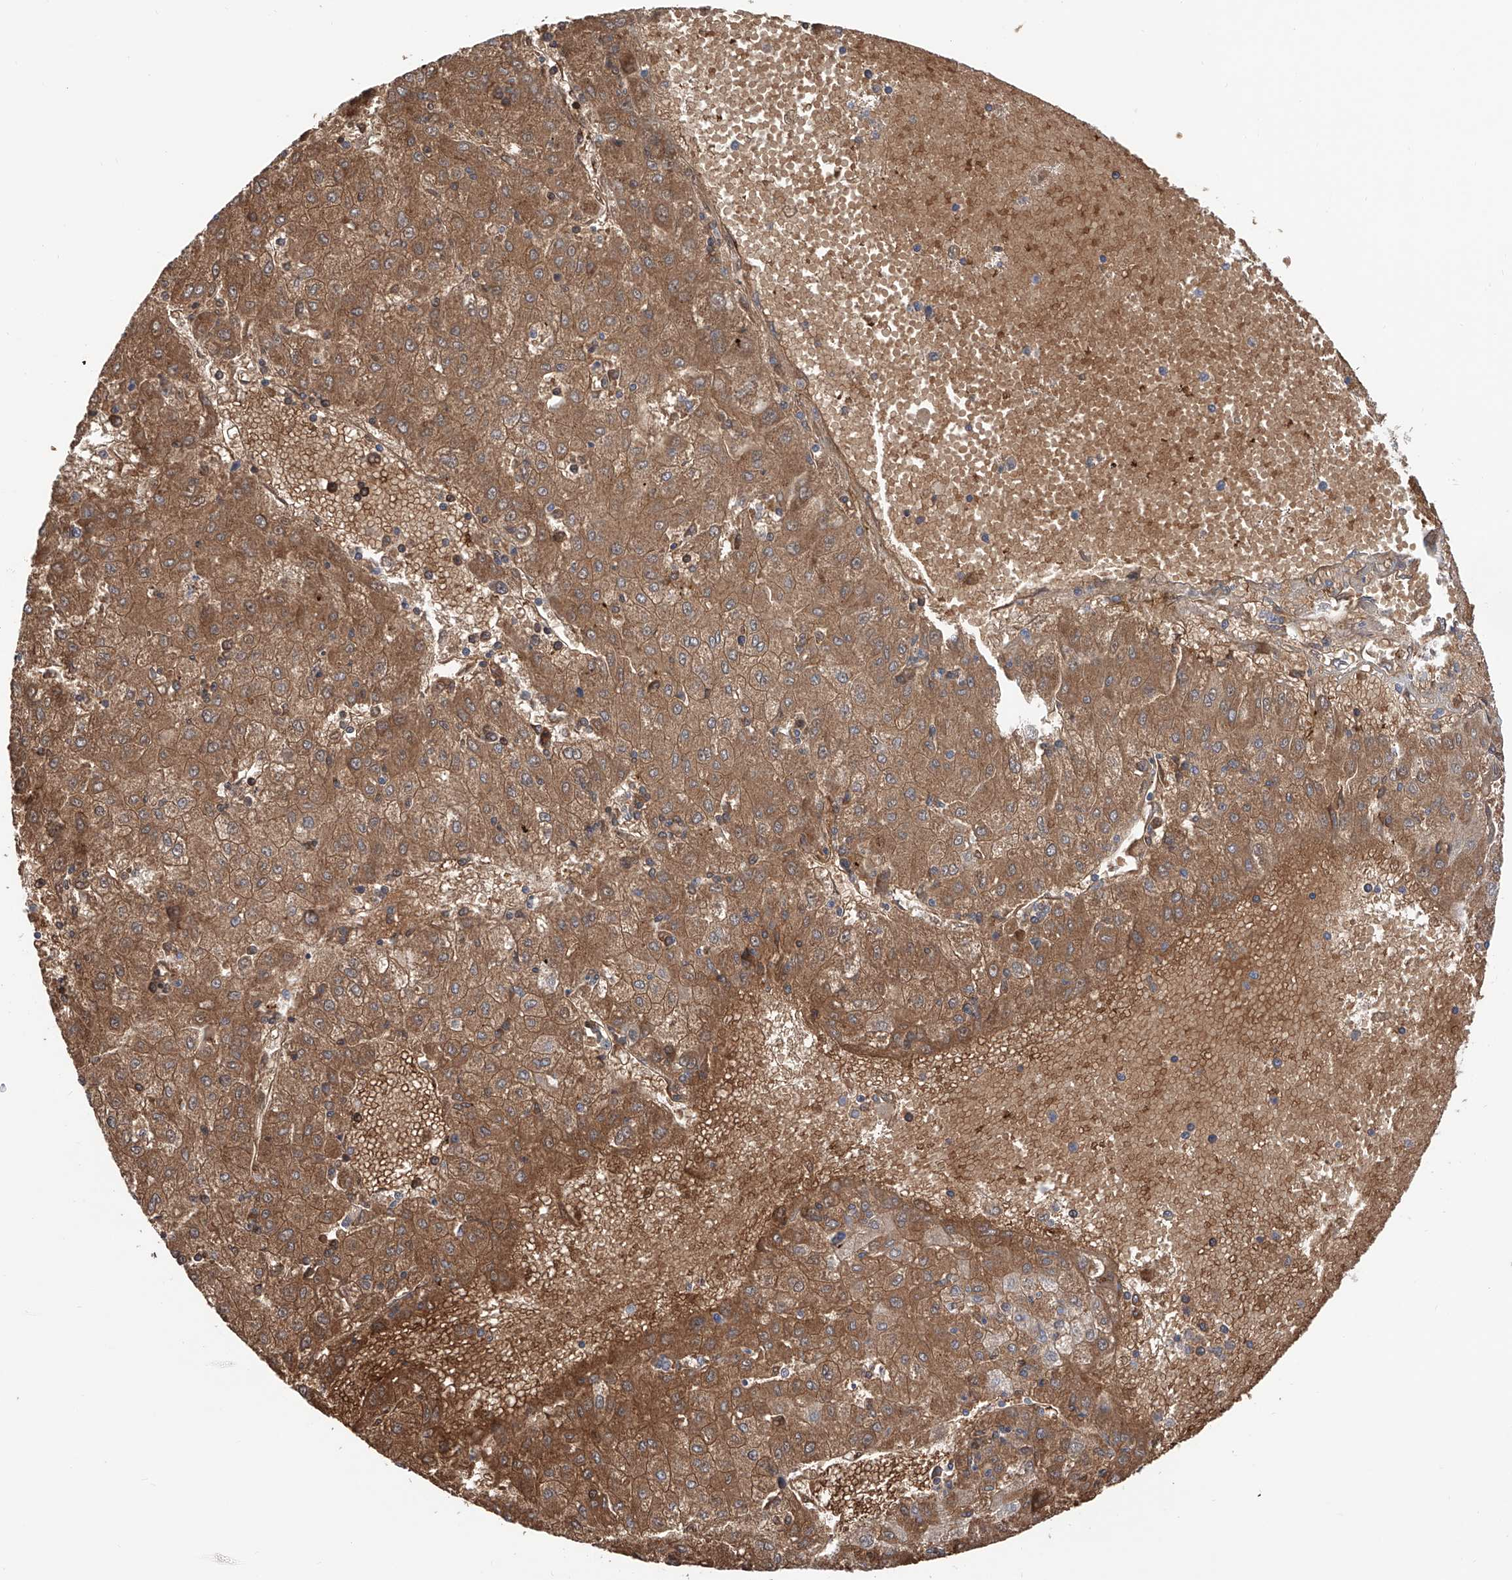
{"staining": {"intensity": "moderate", "quantity": ">75%", "location": "cytoplasmic/membranous"}, "tissue": "liver cancer", "cell_type": "Tumor cells", "image_type": "cancer", "snomed": [{"axis": "morphology", "description": "Carcinoma, Hepatocellular, NOS"}, {"axis": "topography", "description": "Liver"}], "caption": "Human liver hepatocellular carcinoma stained for a protein (brown) demonstrates moderate cytoplasmic/membranous positive expression in about >75% of tumor cells.", "gene": "EDN1", "patient": {"sex": "male", "age": 72}}